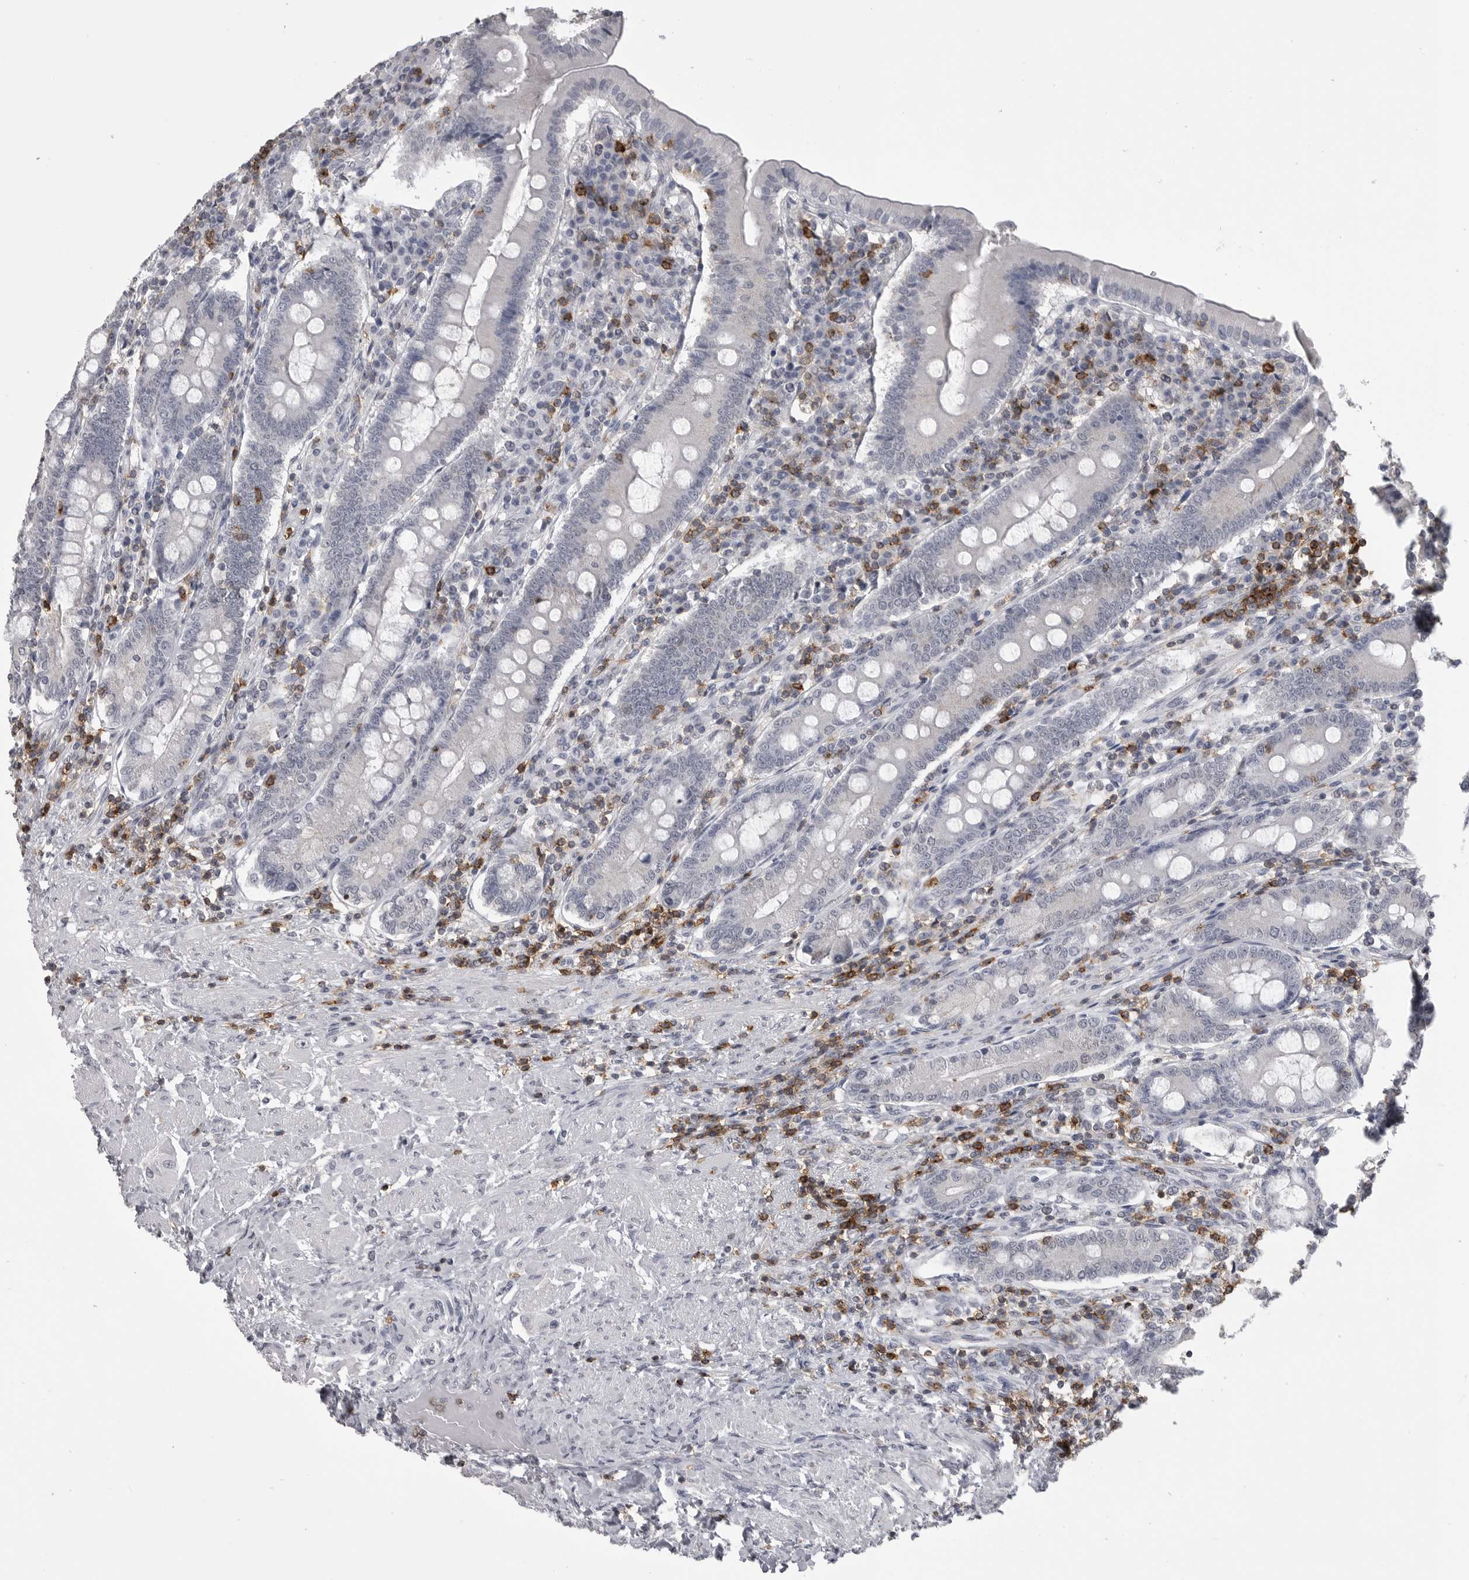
{"staining": {"intensity": "negative", "quantity": "none", "location": "none"}, "tissue": "duodenum", "cell_type": "Glandular cells", "image_type": "normal", "snomed": [{"axis": "morphology", "description": "Normal tissue, NOS"}, {"axis": "morphology", "description": "Adenocarcinoma, NOS"}, {"axis": "topography", "description": "Pancreas"}, {"axis": "topography", "description": "Duodenum"}], "caption": "Immunohistochemical staining of normal duodenum displays no significant positivity in glandular cells.", "gene": "ITGAL", "patient": {"sex": "male", "age": 50}}